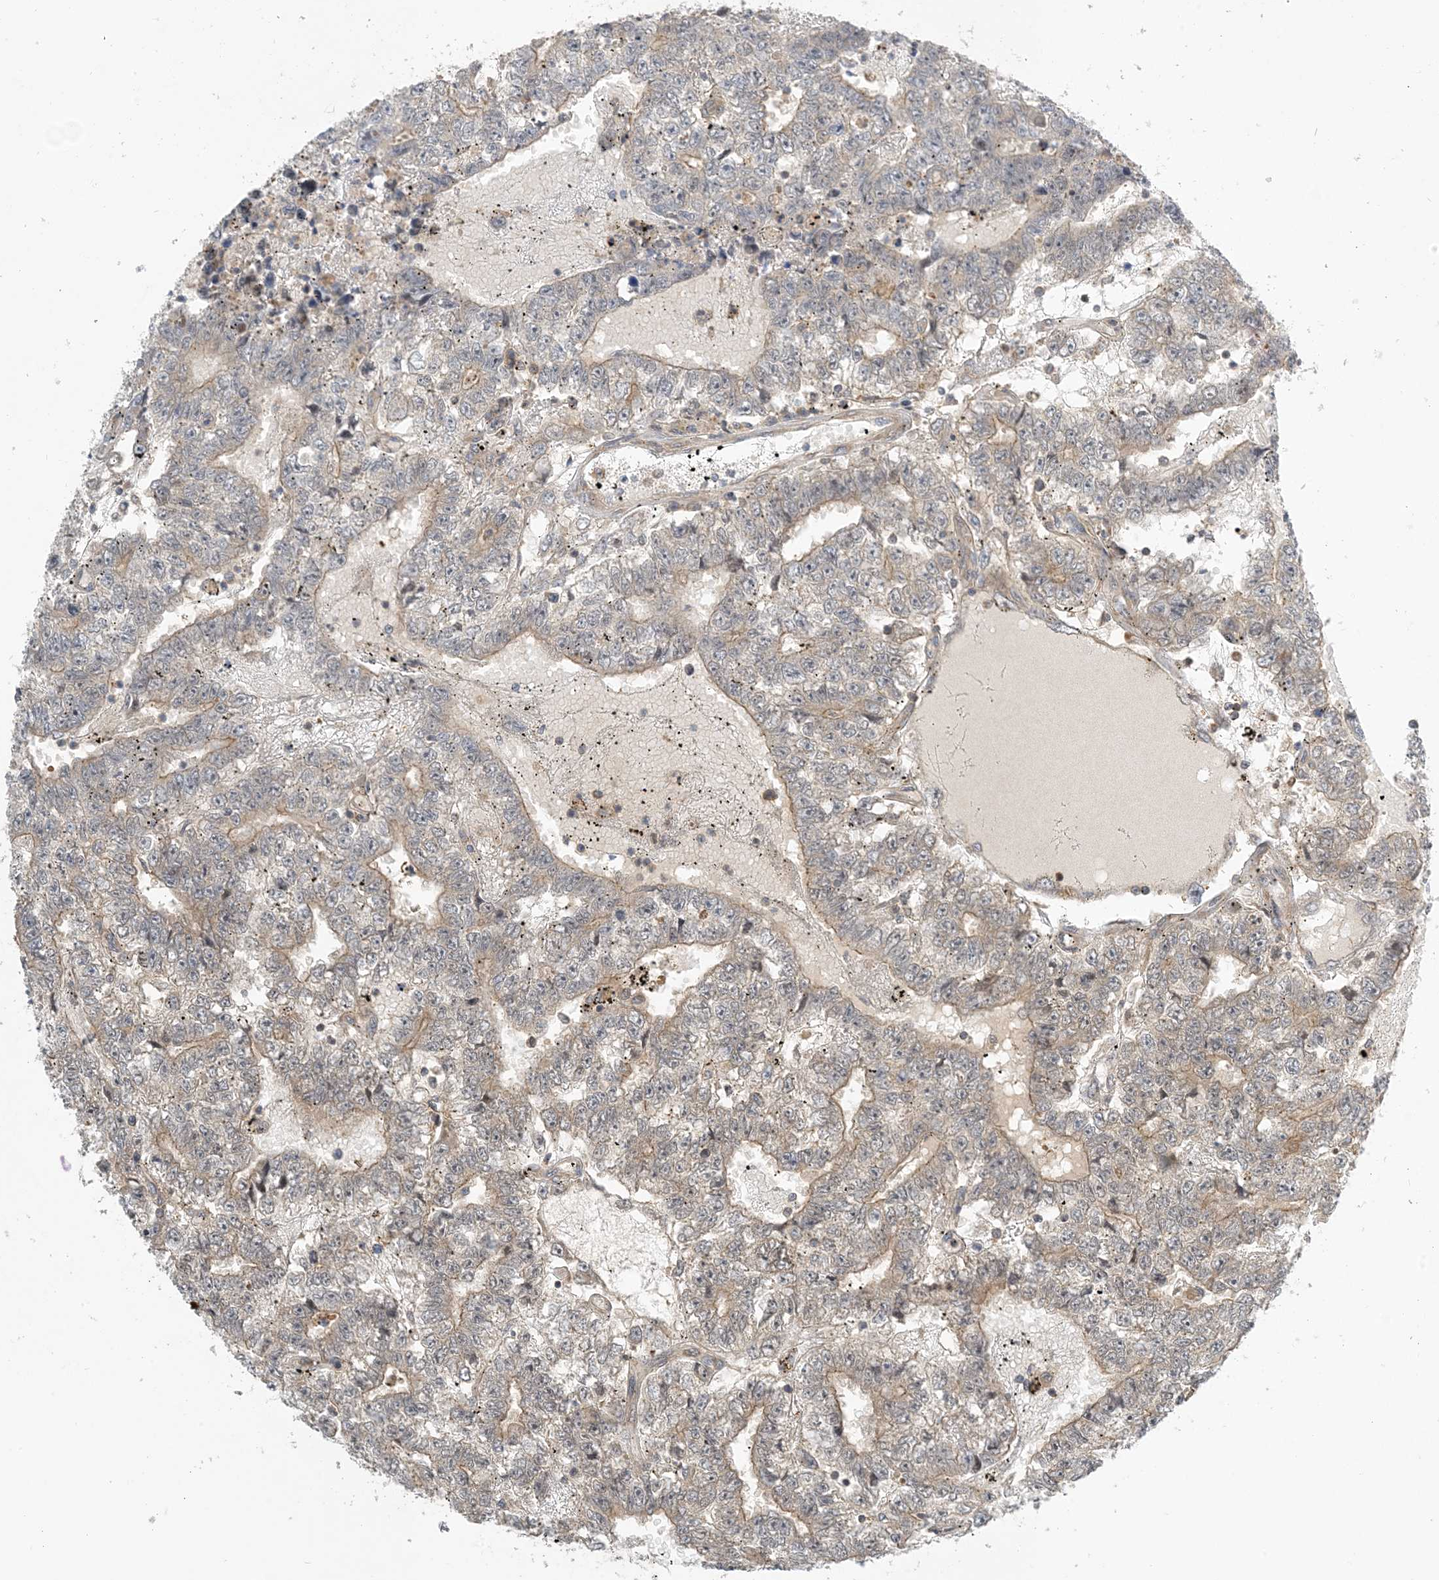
{"staining": {"intensity": "weak", "quantity": "<25%", "location": "cytoplasmic/membranous"}, "tissue": "testis cancer", "cell_type": "Tumor cells", "image_type": "cancer", "snomed": [{"axis": "morphology", "description": "Carcinoma, Embryonal, NOS"}, {"axis": "topography", "description": "Testis"}], "caption": "Immunohistochemistry micrograph of neoplastic tissue: testis cancer (embryonal carcinoma) stained with DAB exhibits no significant protein positivity in tumor cells. The staining was performed using DAB to visualize the protein expression in brown, while the nuclei were stained in blue with hematoxylin (Magnification: 20x).", "gene": "ZBTB3", "patient": {"sex": "male", "age": 25}}